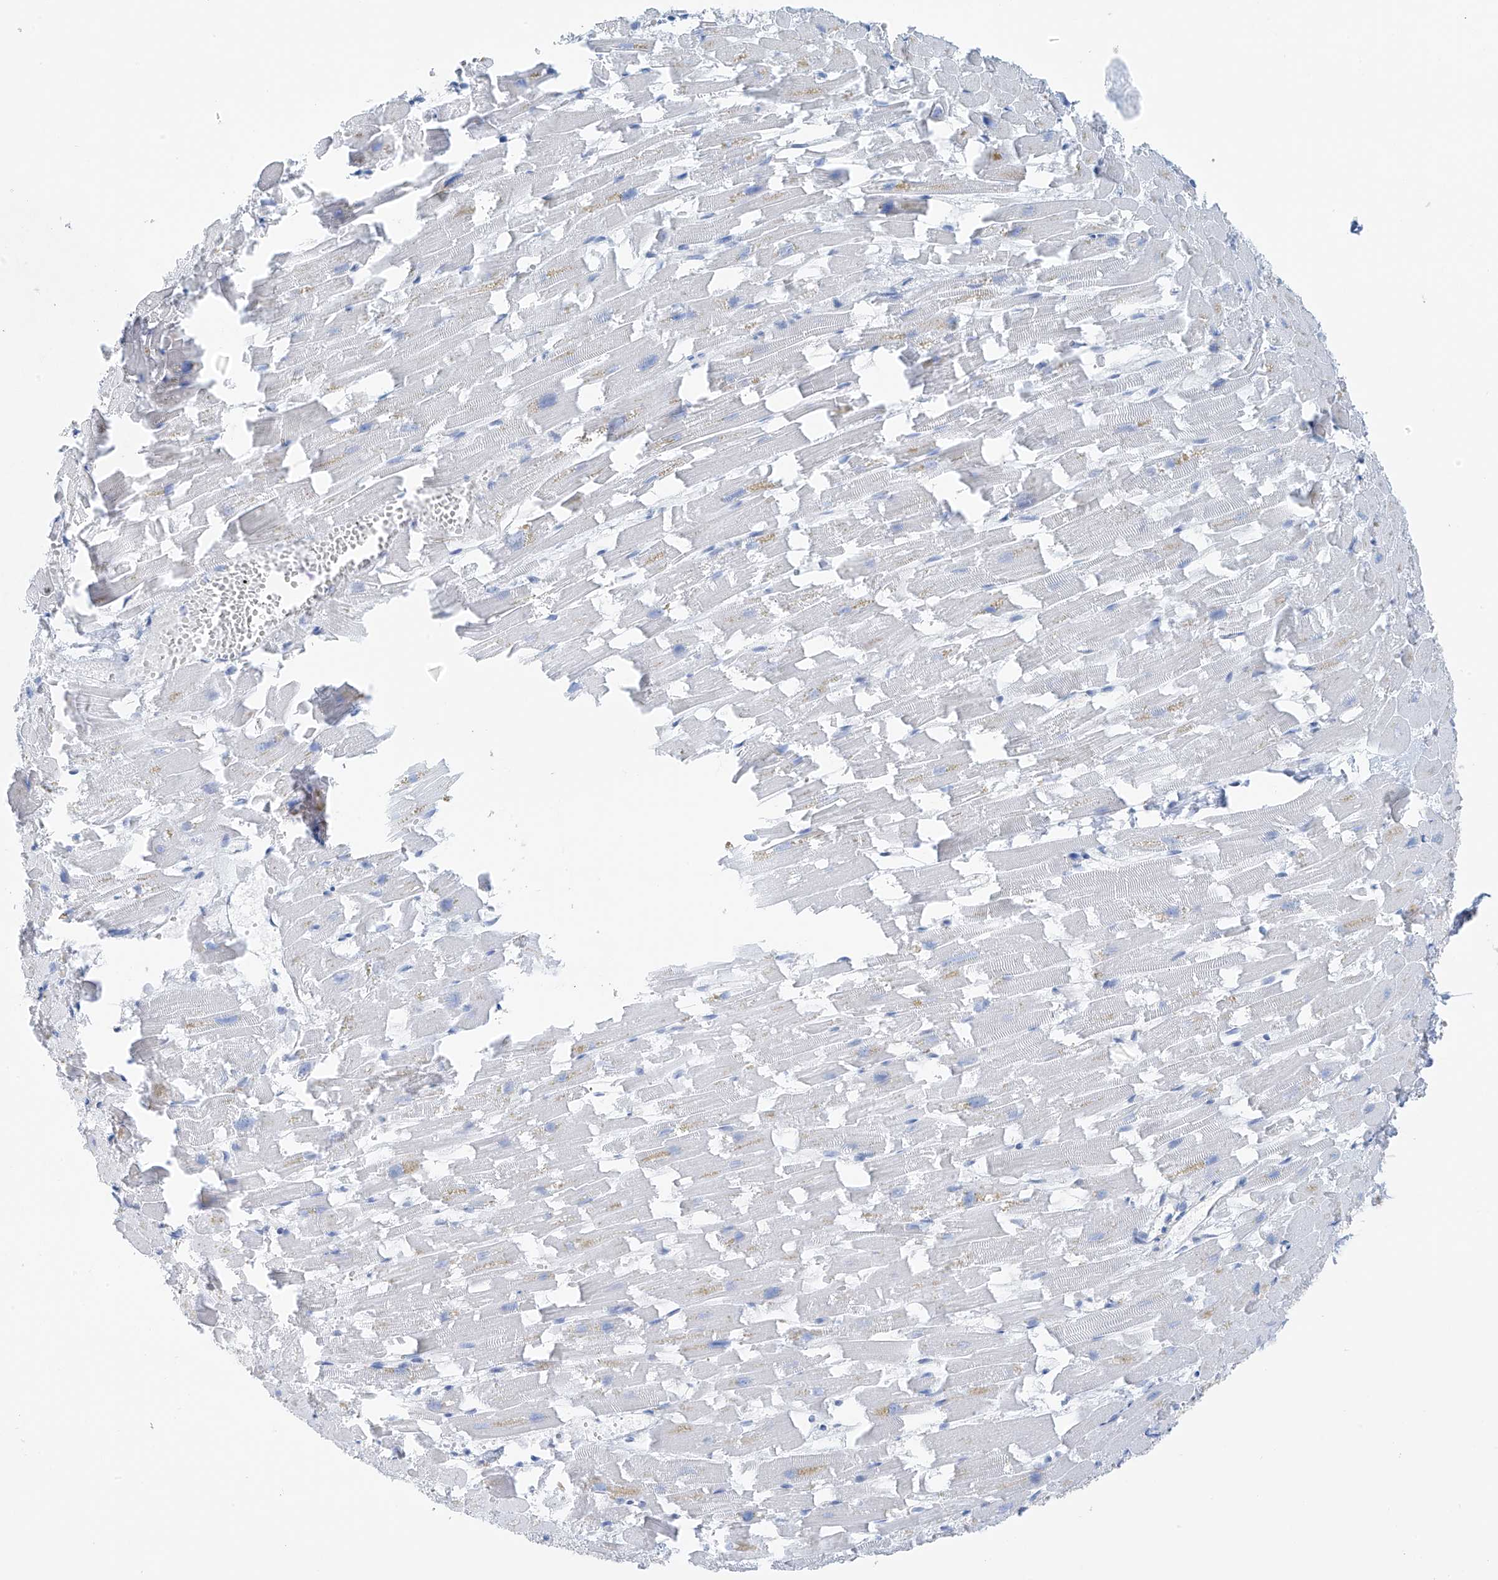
{"staining": {"intensity": "negative", "quantity": "none", "location": "none"}, "tissue": "heart muscle", "cell_type": "Cardiomyocytes", "image_type": "normal", "snomed": [{"axis": "morphology", "description": "Normal tissue, NOS"}, {"axis": "topography", "description": "Heart"}], "caption": "Immunohistochemical staining of benign human heart muscle reveals no significant positivity in cardiomyocytes.", "gene": "RCN2", "patient": {"sex": "female", "age": 64}}